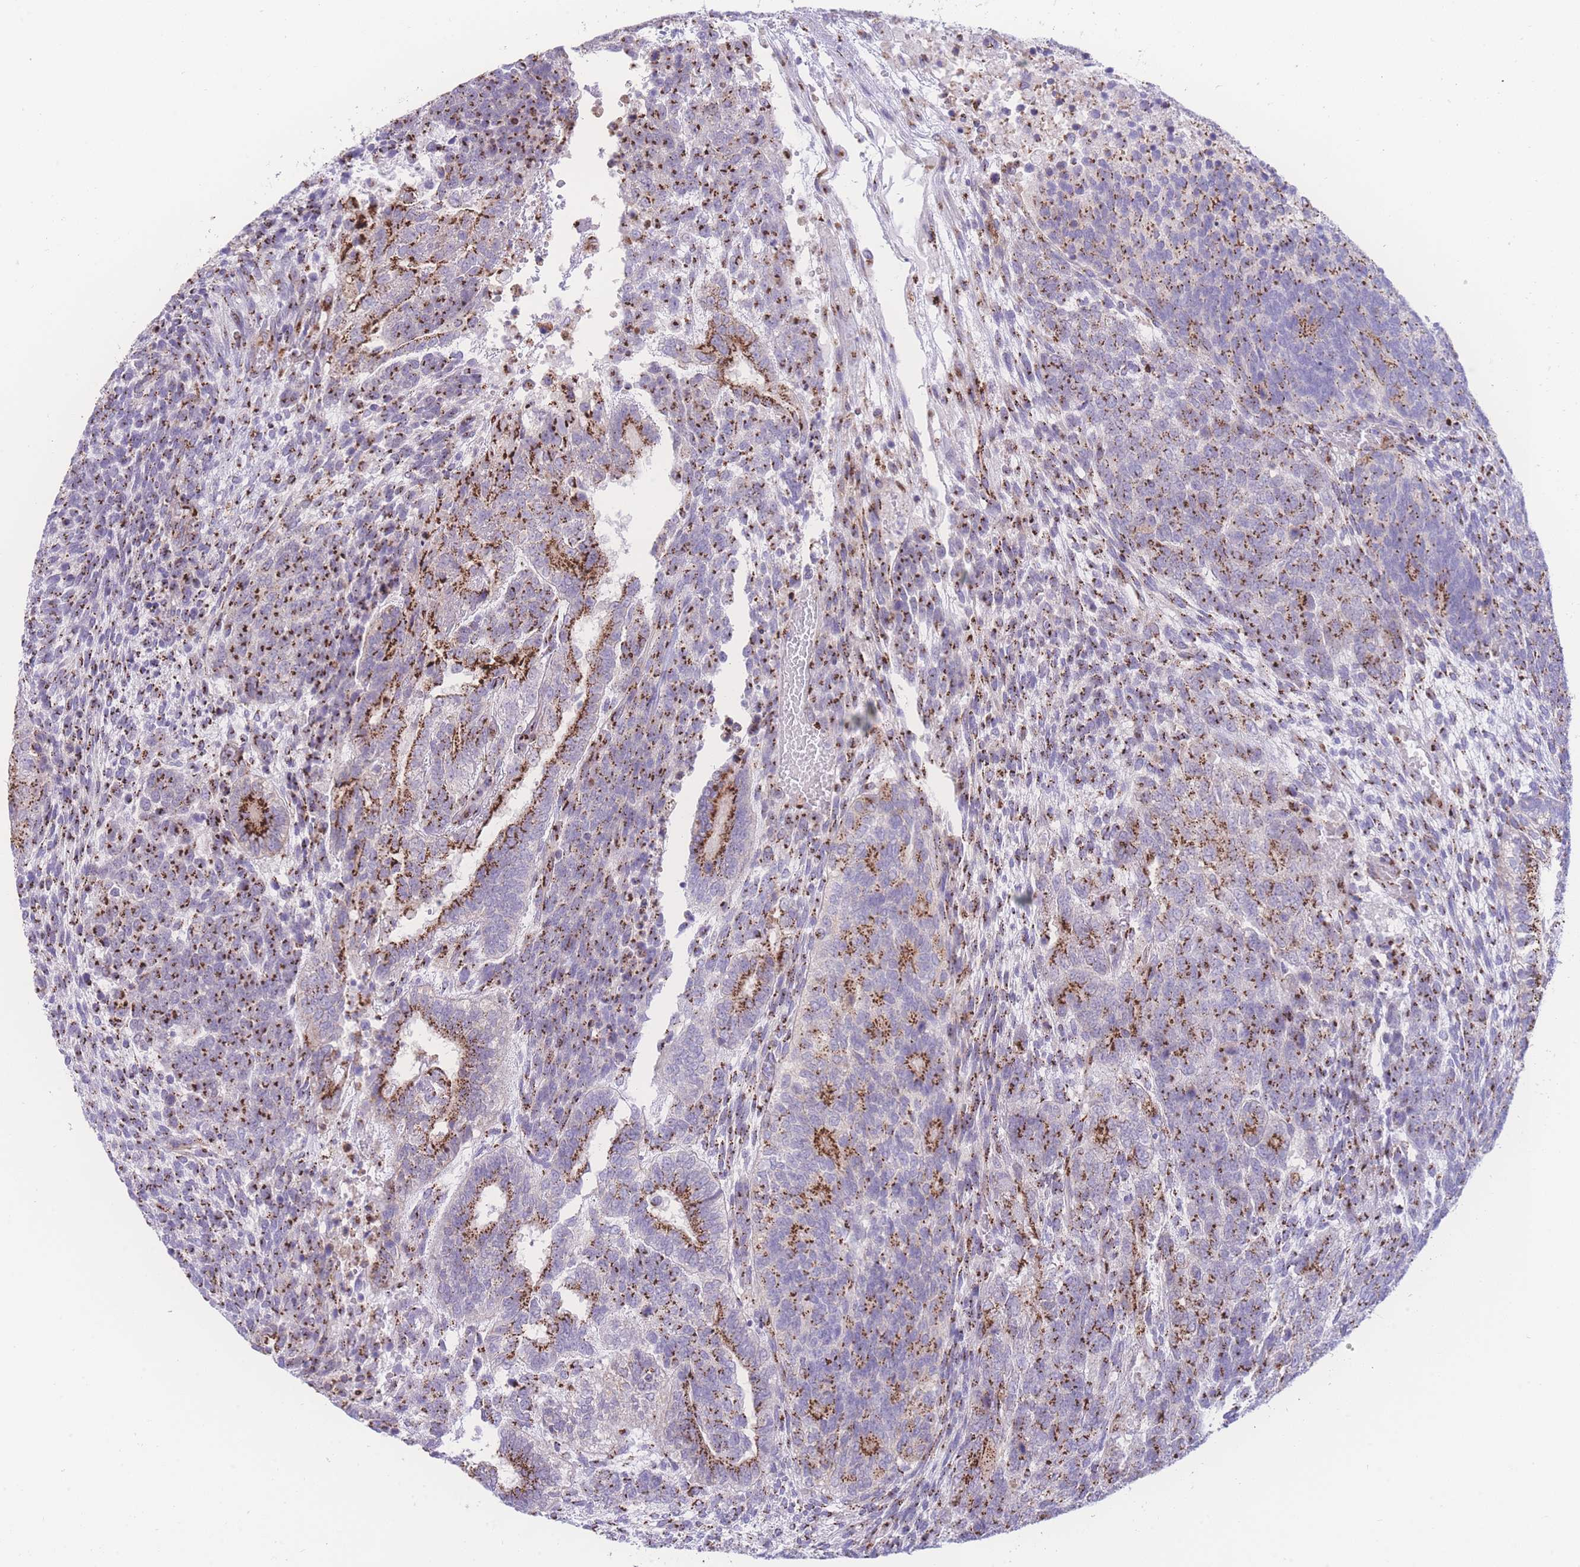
{"staining": {"intensity": "strong", "quantity": ">75%", "location": "cytoplasmic/membranous"}, "tissue": "testis cancer", "cell_type": "Tumor cells", "image_type": "cancer", "snomed": [{"axis": "morphology", "description": "Carcinoma, Embryonal, NOS"}, {"axis": "topography", "description": "Testis"}], "caption": "Human testis cancer stained with a brown dye displays strong cytoplasmic/membranous positive positivity in approximately >75% of tumor cells.", "gene": "GOLM2", "patient": {"sex": "male", "age": 23}}